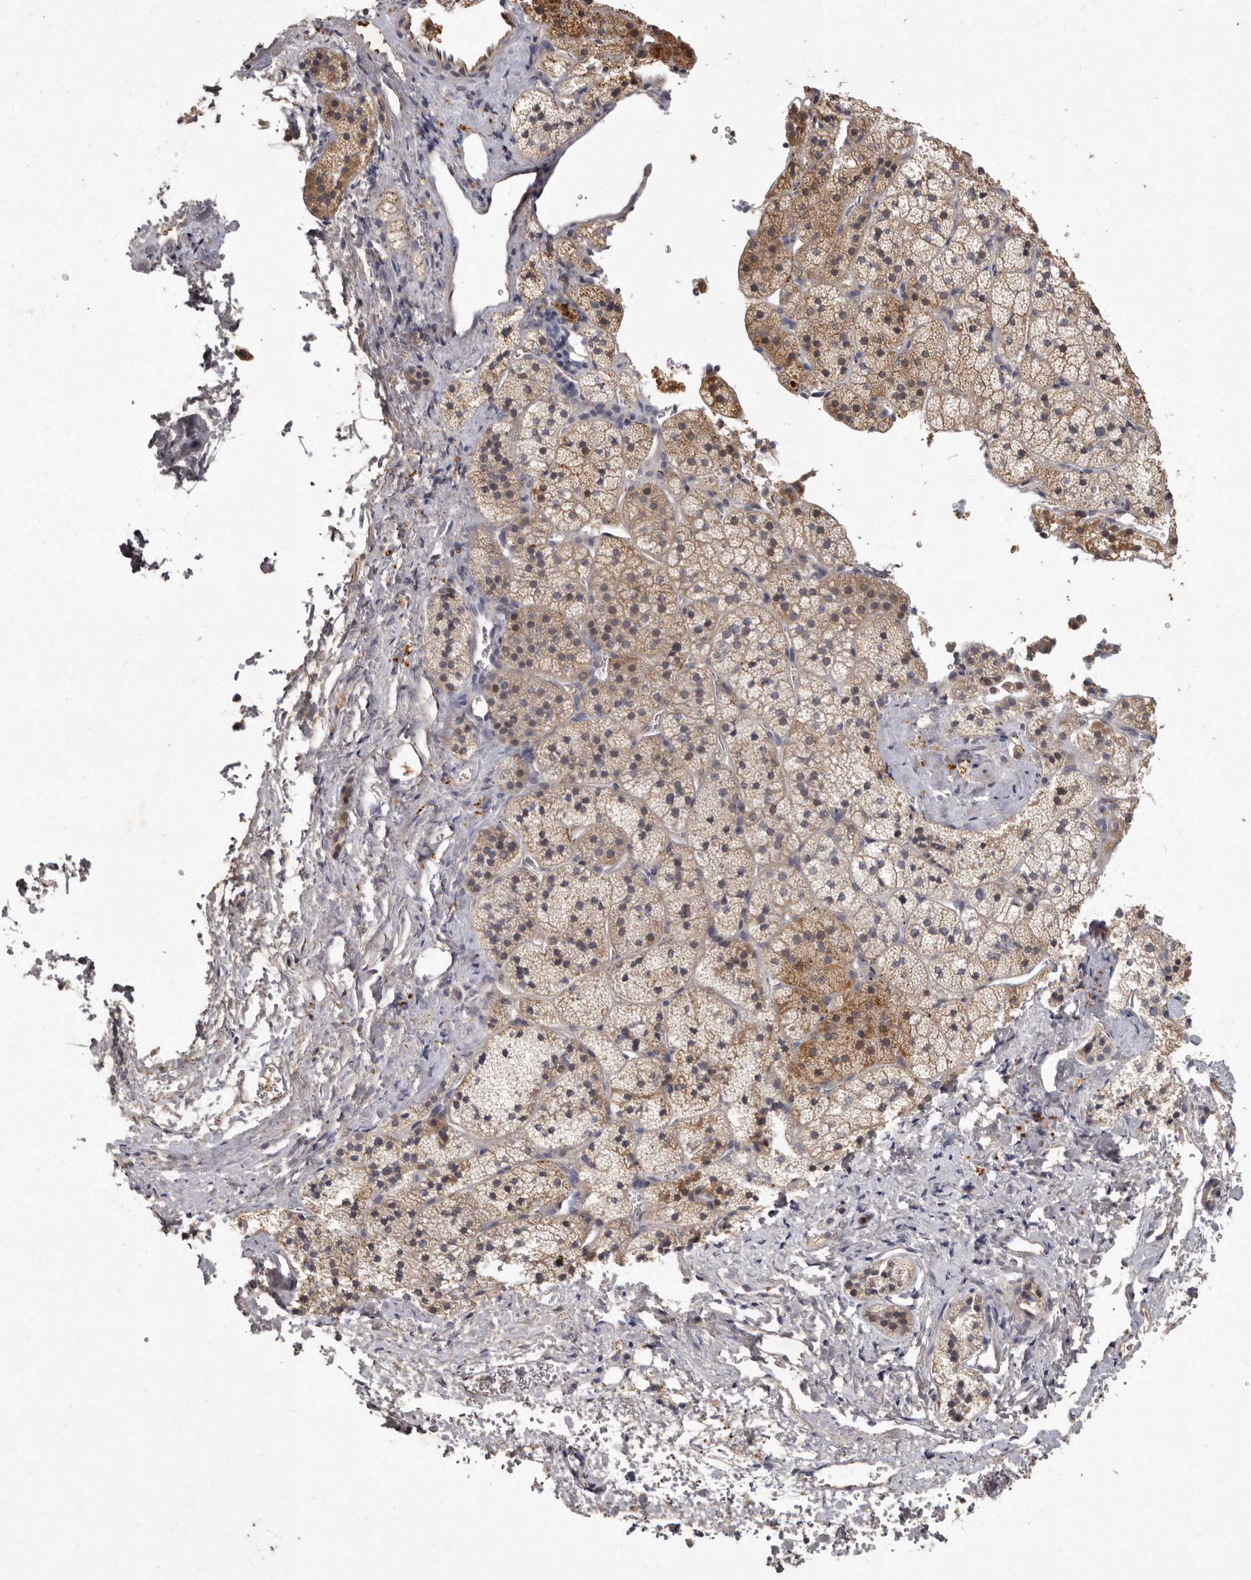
{"staining": {"intensity": "moderate", "quantity": "25%-75%", "location": "cytoplasmic/membranous"}, "tissue": "adrenal gland", "cell_type": "Glandular cells", "image_type": "normal", "snomed": [{"axis": "morphology", "description": "Normal tissue, NOS"}, {"axis": "topography", "description": "Adrenal gland"}], "caption": "Protein analysis of unremarkable adrenal gland reveals moderate cytoplasmic/membranous positivity in approximately 25%-75% of glandular cells.", "gene": "SLC22A1", "patient": {"sex": "female", "age": 44}}